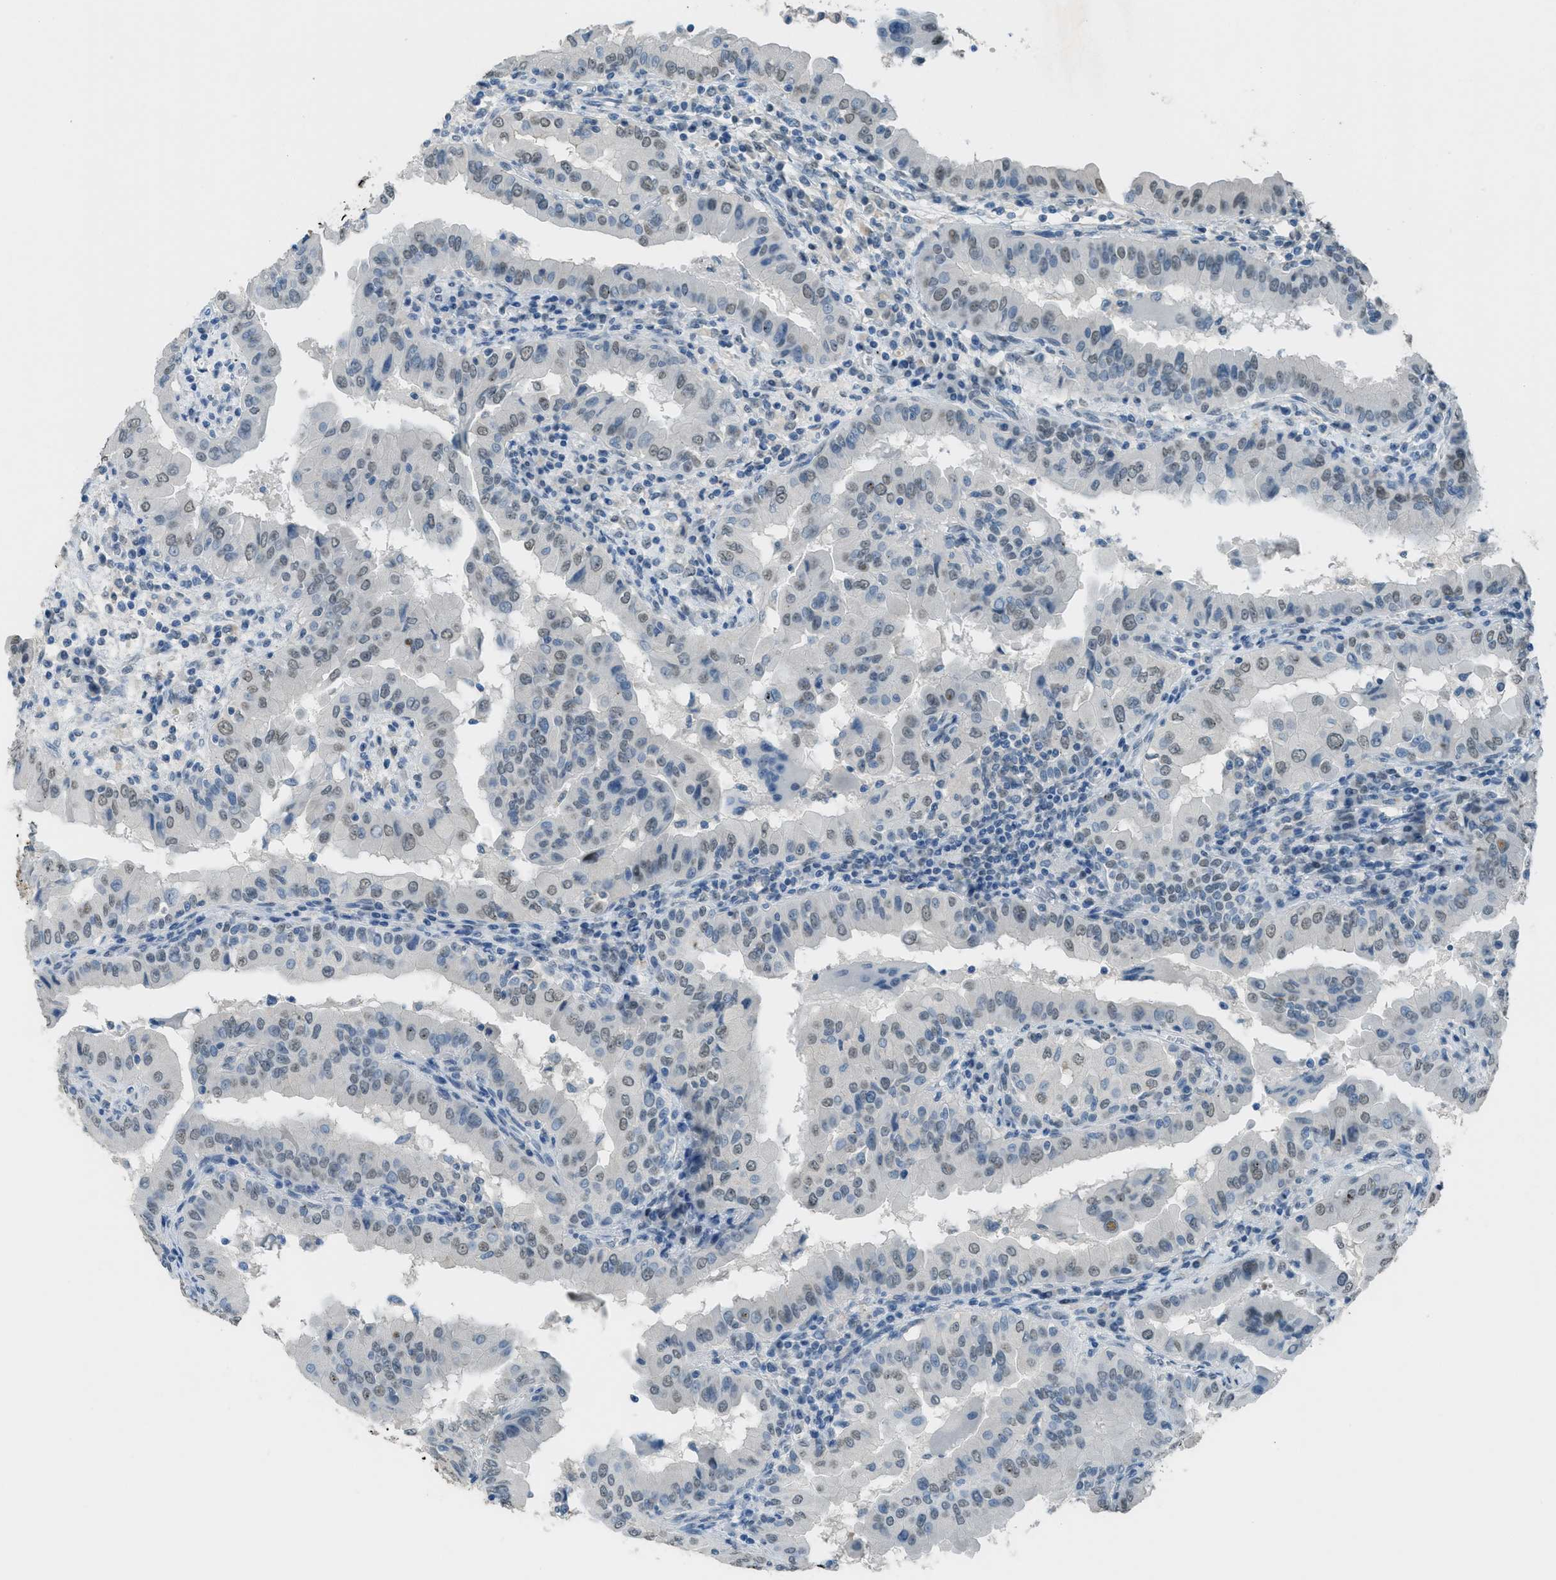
{"staining": {"intensity": "weak", "quantity": "25%-75%", "location": "nuclear"}, "tissue": "thyroid cancer", "cell_type": "Tumor cells", "image_type": "cancer", "snomed": [{"axis": "morphology", "description": "Papillary adenocarcinoma, NOS"}, {"axis": "topography", "description": "Thyroid gland"}], "caption": "Human thyroid cancer (papillary adenocarcinoma) stained with a brown dye displays weak nuclear positive staining in about 25%-75% of tumor cells.", "gene": "TTC13", "patient": {"sex": "male", "age": 33}}